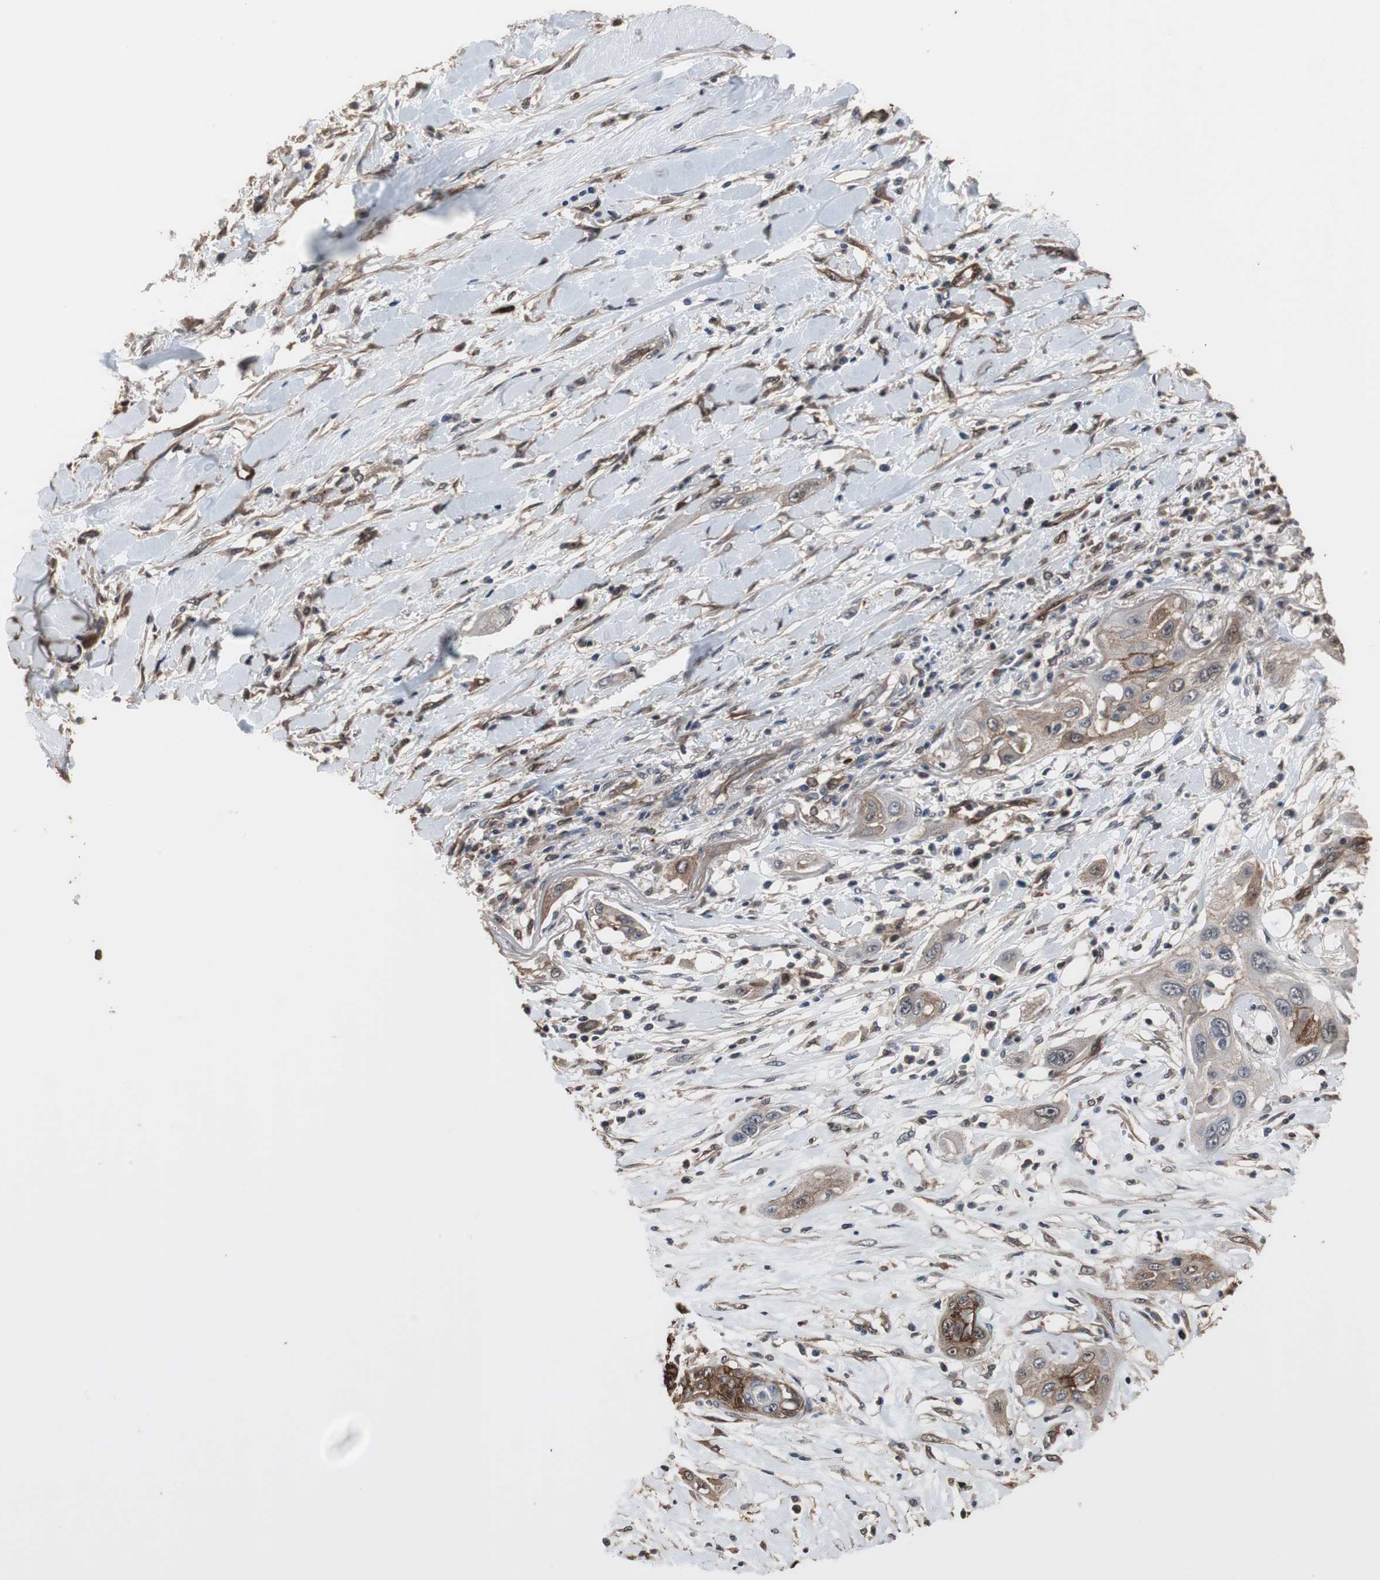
{"staining": {"intensity": "moderate", "quantity": "<25%", "location": "cytoplasmic/membranous"}, "tissue": "lung cancer", "cell_type": "Tumor cells", "image_type": "cancer", "snomed": [{"axis": "morphology", "description": "Squamous cell carcinoma, NOS"}, {"axis": "topography", "description": "Lung"}], "caption": "Immunohistochemistry staining of lung squamous cell carcinoma, which demonstrates low levels of moderate cytoplasmic/membranous staining in approximately <25% of tumor cells indicating moderate cytoplasmic/membranous protein expression. The staining was performed using DAB (brown) for protein detection and nuclei were counterstained in hematoxylin (blue).", "gene": "NDRG1", "patient": {"sex": "female", "age": 47}}